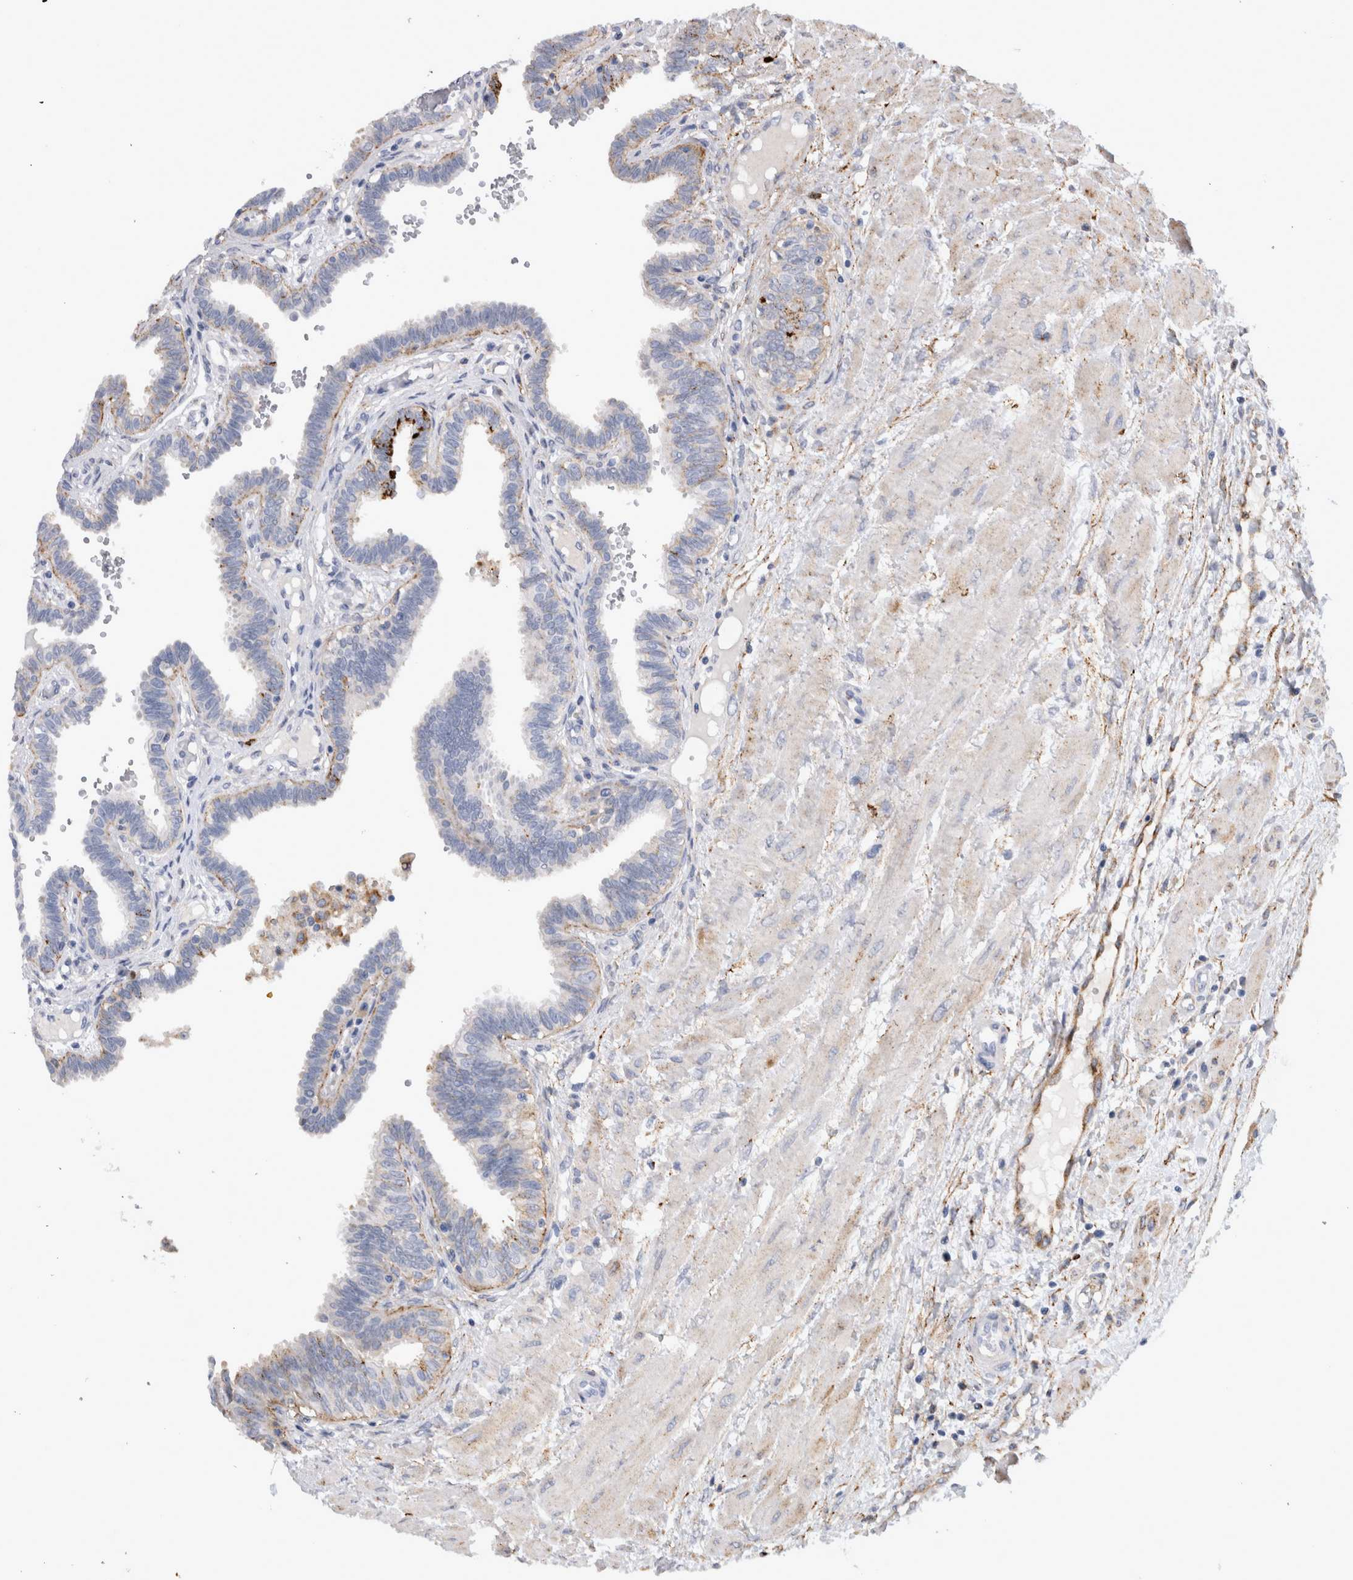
{"staining": {"intensity": "weak", "quantity": "<25%", "location": "cytoplasmic/membranous"}, "tissue": "fallopian tube", "cell_type": "Glandular cells", "image_type": "normal", "snomed": [{"axis": "morphology", "description": "Normal tissue, NOS"}, {"axis": "topography", "description": "Fallopian tube"}], "caption": "Human fallopian tube stained for a protein using IHC reveals no expression in glandular cells.", "gene": "CD63", "patient": {"sex": "female", "age": 32}}